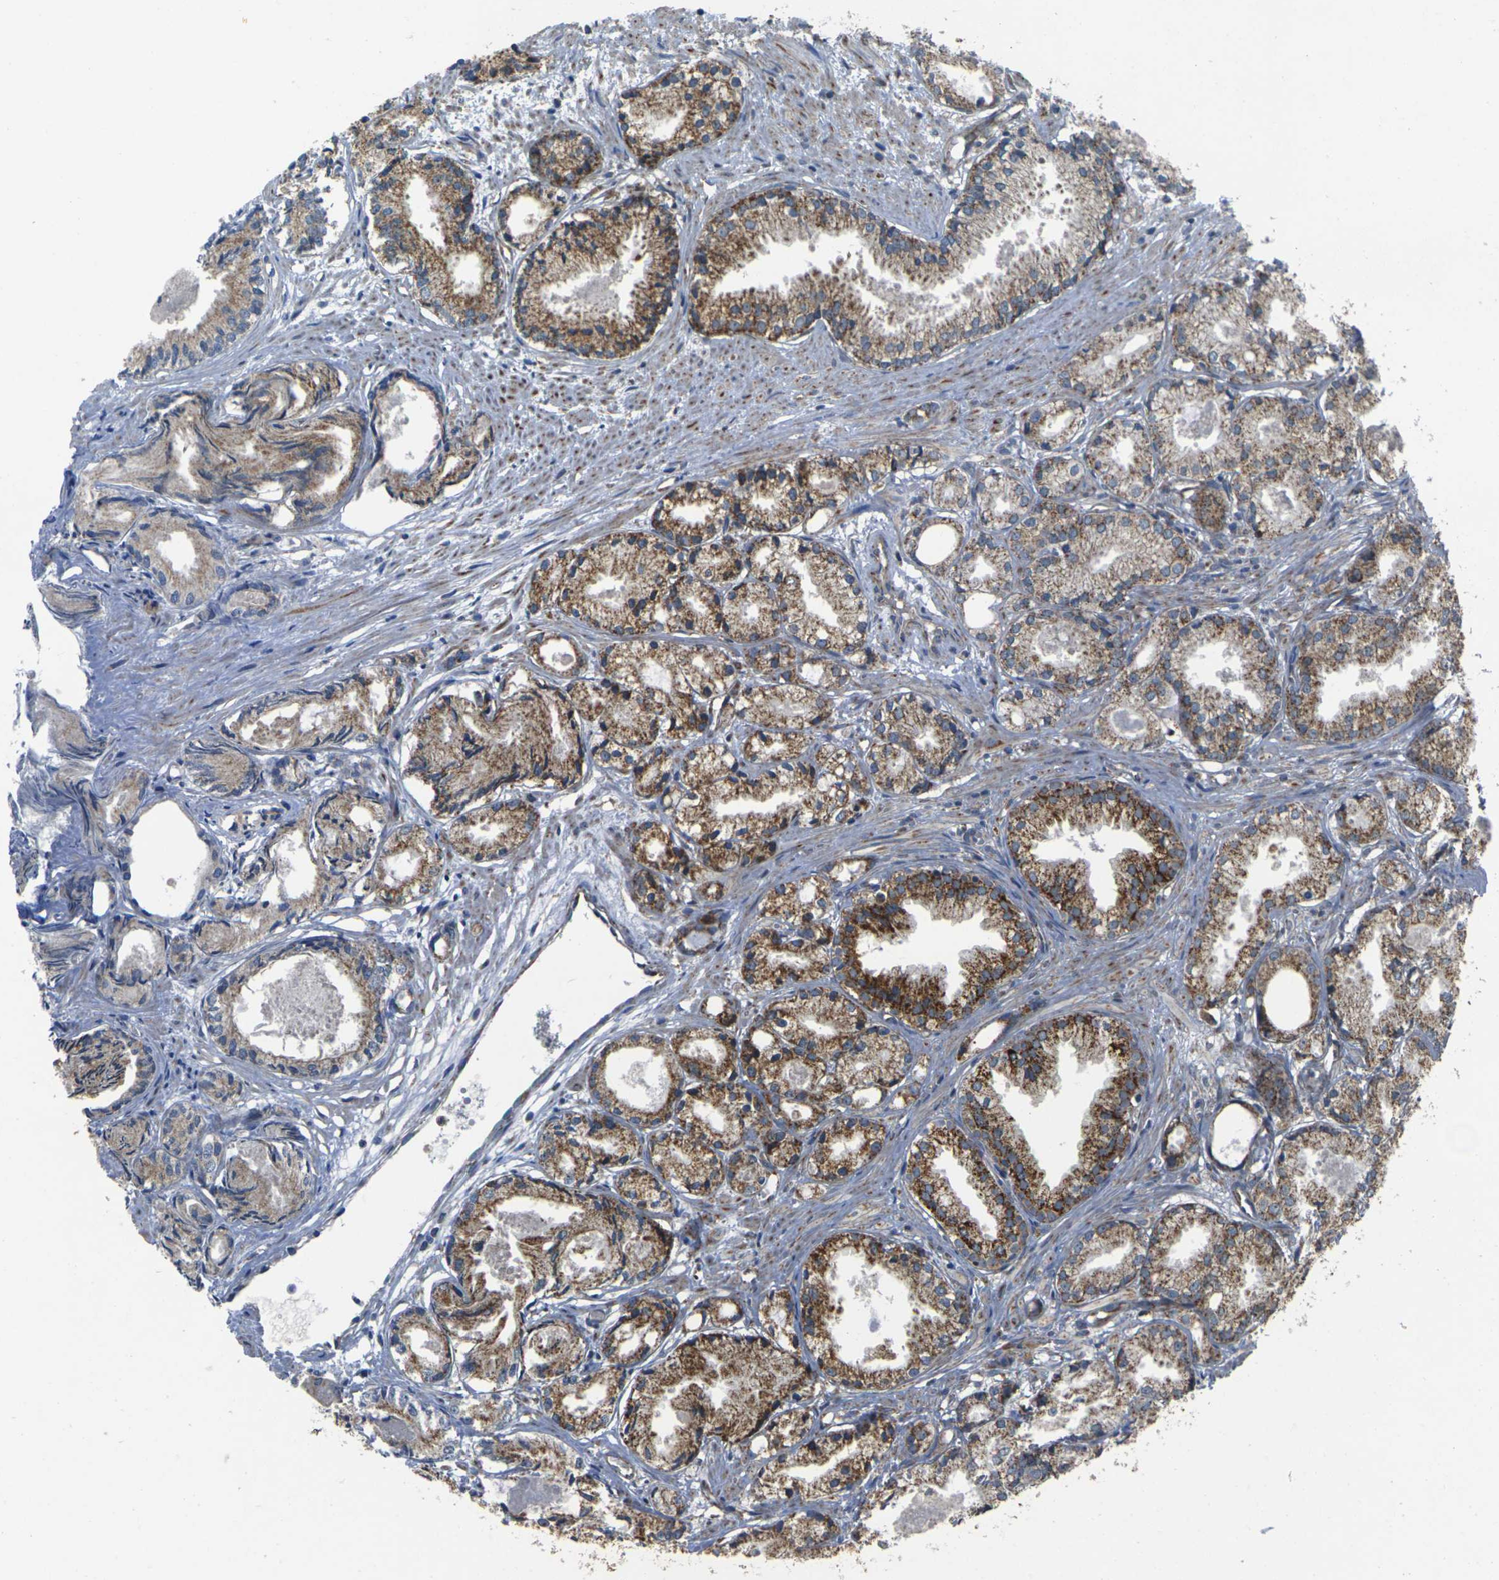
{"staining": {"intensity": "moderate", "quantity": ">75%", "location": "cytoplasmic/membranous"}, "tissue": "prostate cancer", "cell_type": "Tumor cells", "image_type": "cancer", "snomed": [{"axis": "morphology", "description": "Adenocarcinoma, Low grade"}, {"axis": "topography", "description": "Prostate"}], "caption": "This micrograph displays low-grade adenocarcinoma (prostate) stained with immunohistochemistry to label a protein in brown. The cytoplasmic/membranous of tumor cells show moderate positivity for the protein. Nuclei are counter-stained blue.", "gene": "TMEM120B", "patient": {"sex": "male", "age": 72}}